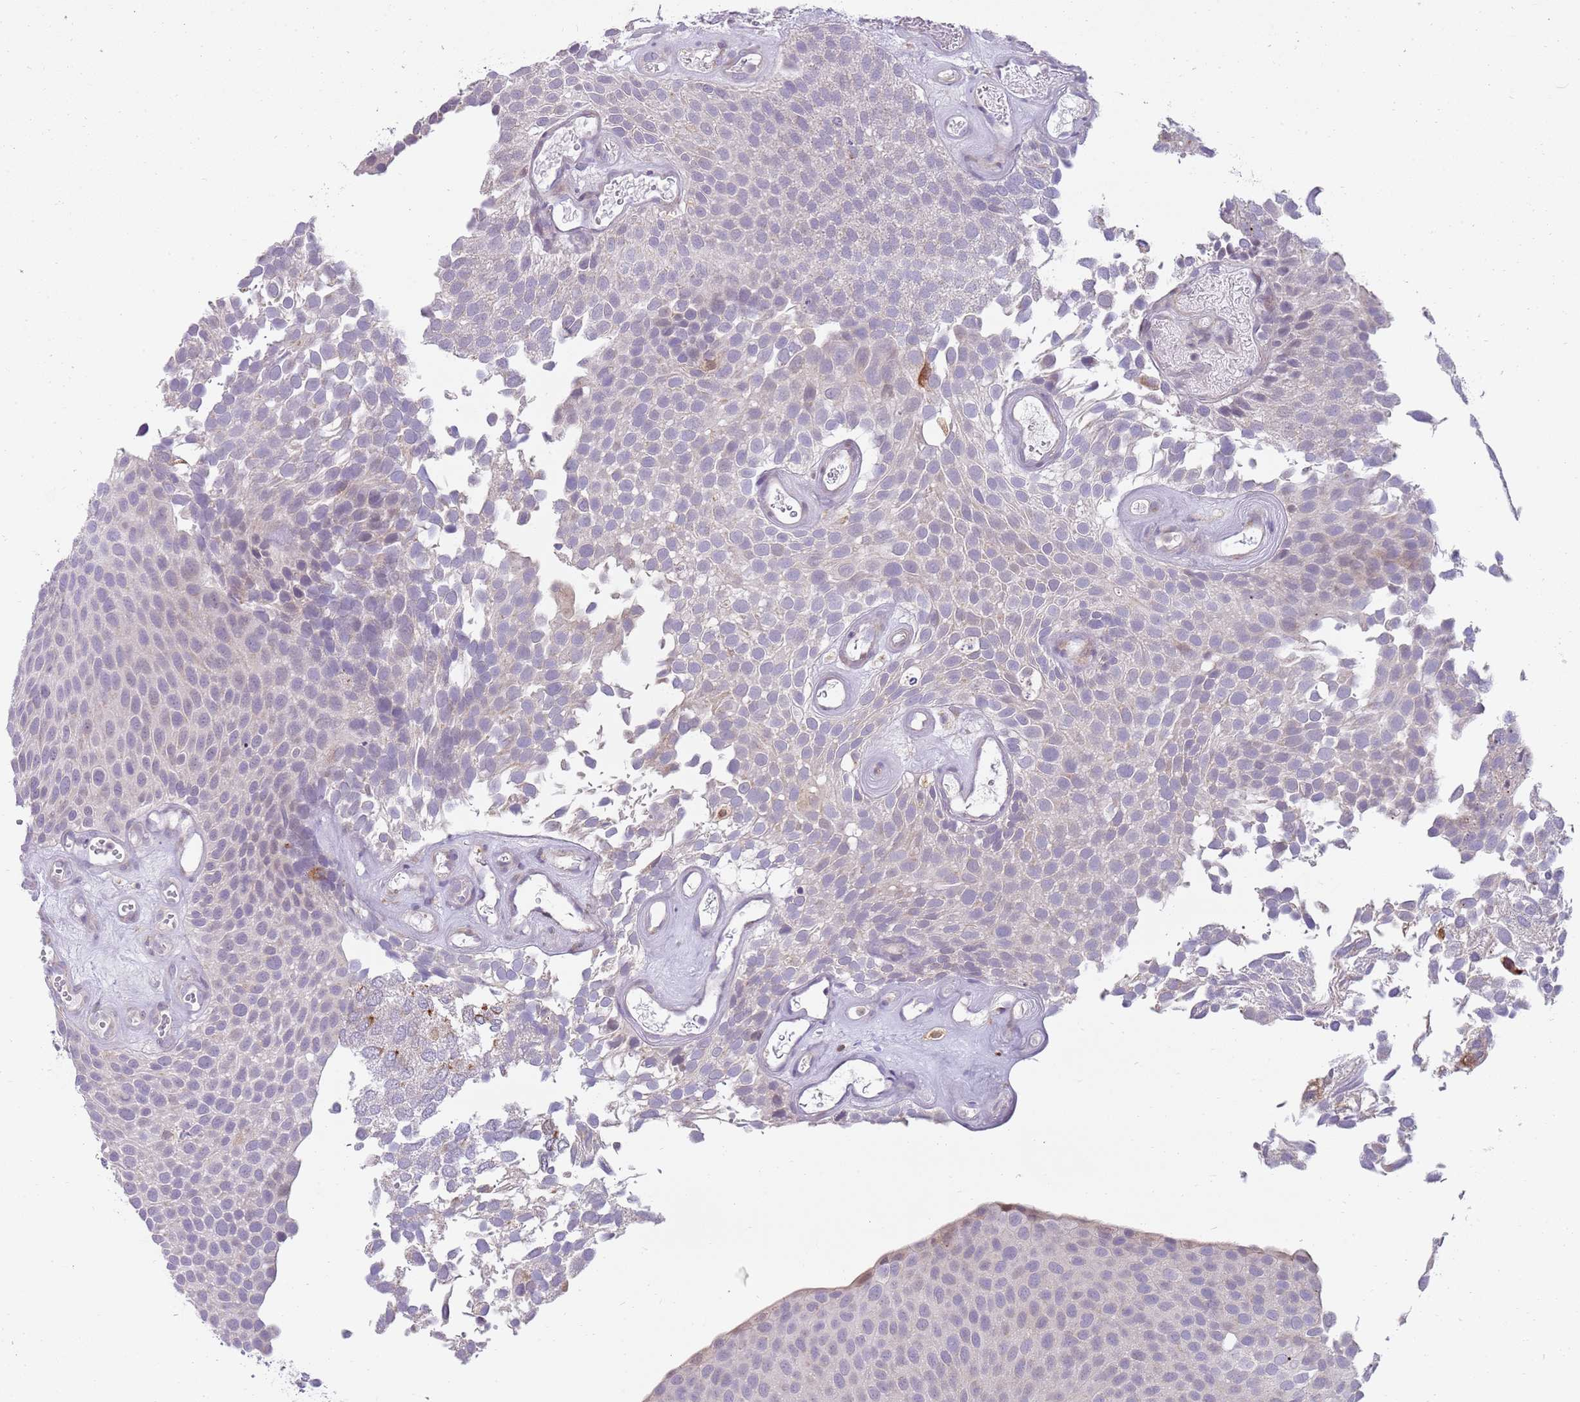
{"staining": {"intensity": "negative", "quantity": "none", "location": "none"}, "tissue": "urothelial cancer", "cell_type": "Tumor cells", "image_type": "cancer", "snomed": [{"axis": "morphology", "description": "Urothelial carcinoma, Low grade"}, {"axis": "topography", "description": "Urinary bladder"}], "caption": "Urothelial cancer was stained to show a protein in brown. There is no significant staining in tumor cells.", "gene": "DIPK1C", "patient": {"sex": "male", "age": 89}}